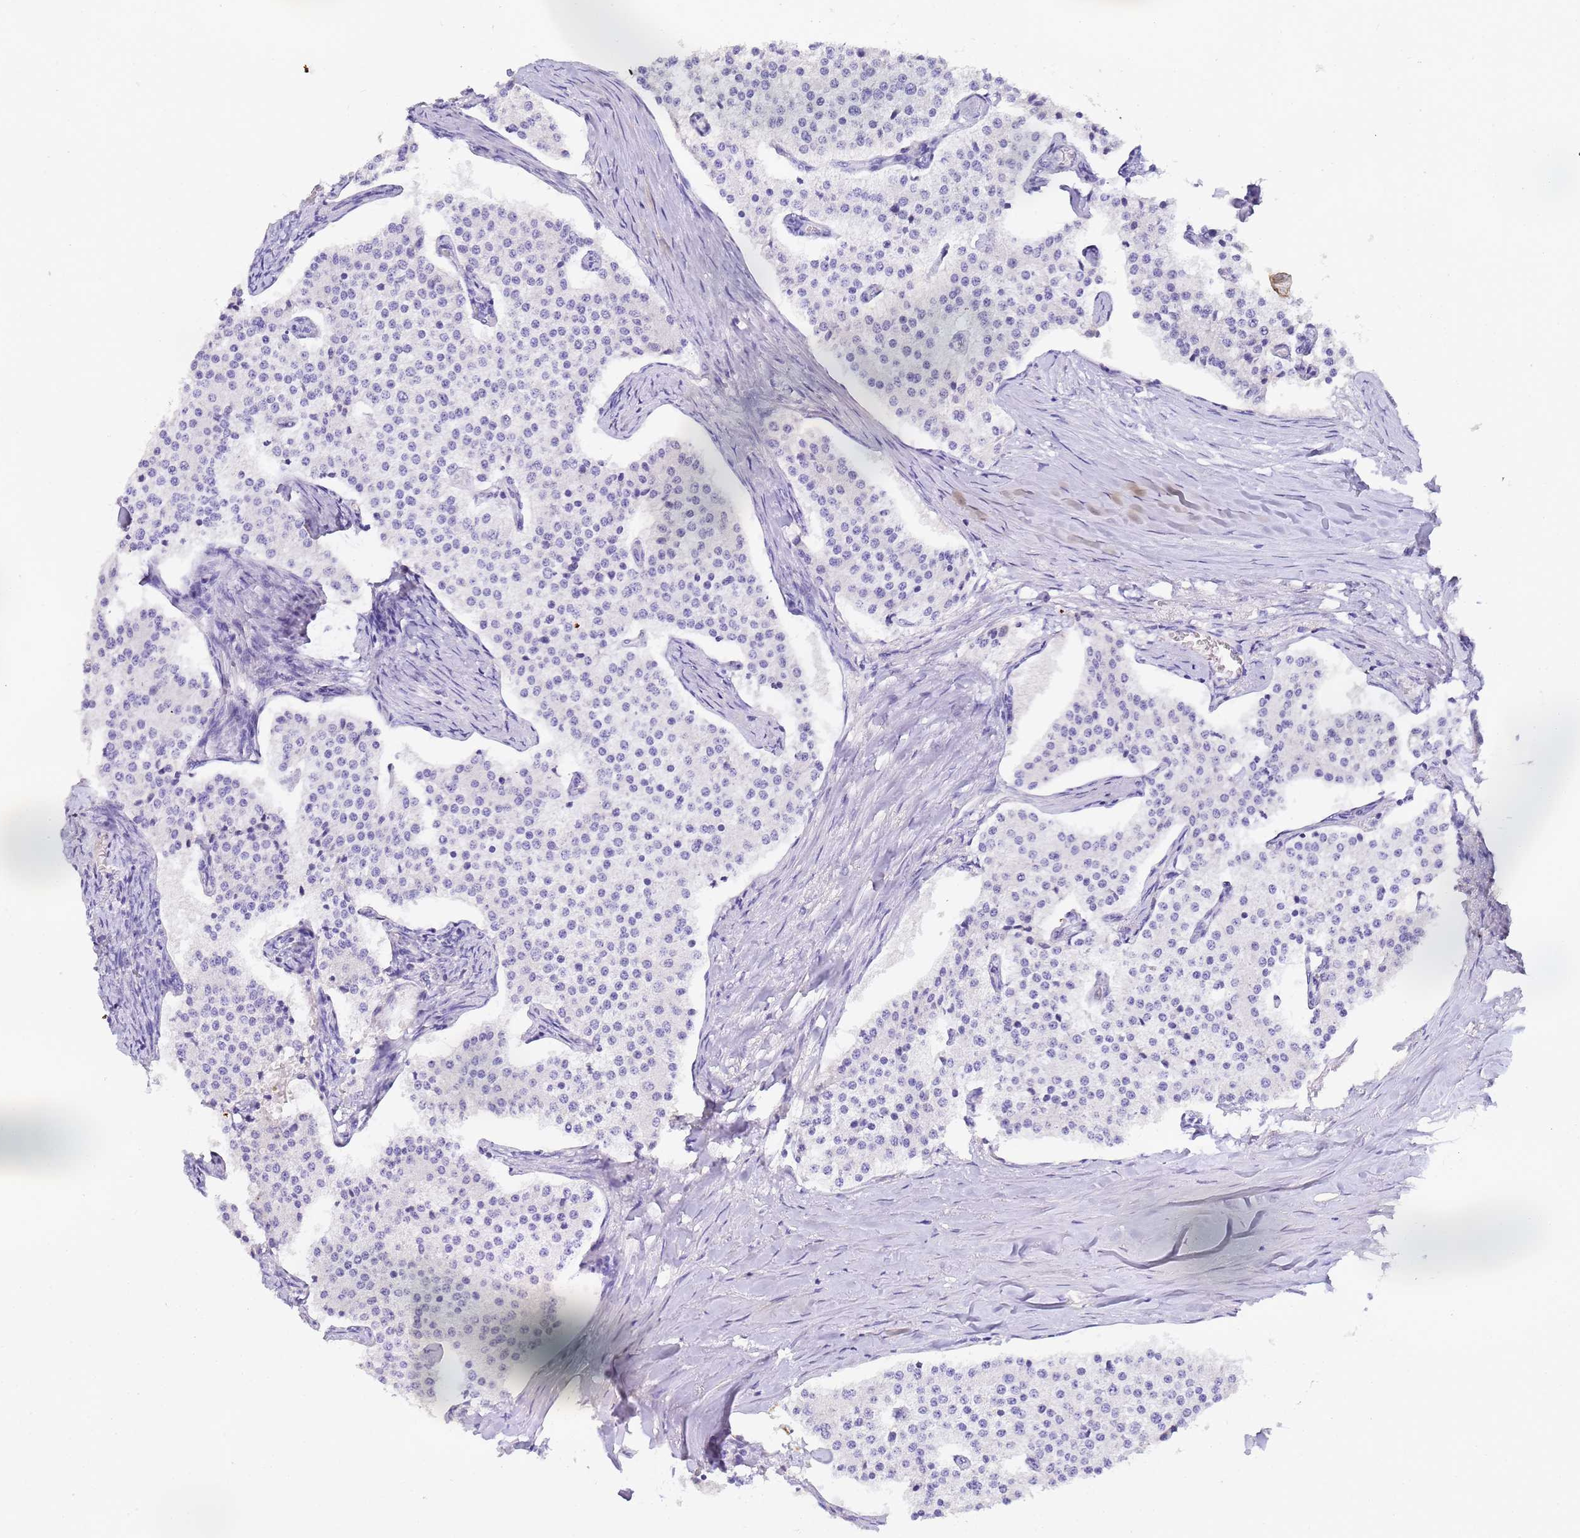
{"staining": {"intensity": "negative", "quantity": "none", "location": "none"}, "tissue": "carcinoid", "cell_type": "Tumor cells", "image_type": "cancer", "snomed": [{"axis": "morphology", "description": "Carcinoid, malignant, NOS"}, {"axis": "topography", "description": "Colon"}], "caption": "Immunohistochemistry (IHC) image of human carcinoid (malignant) stained for a protein (brown), which reveals no expression in tumor cells. Brightfield microscopy of immunohistochemistry (IHC) stained with DAB (brown) and hematoxylin (blue), captured at high magnification.", "gene": "CFHR2", "patient": {"sex": "female", "age": 52}}